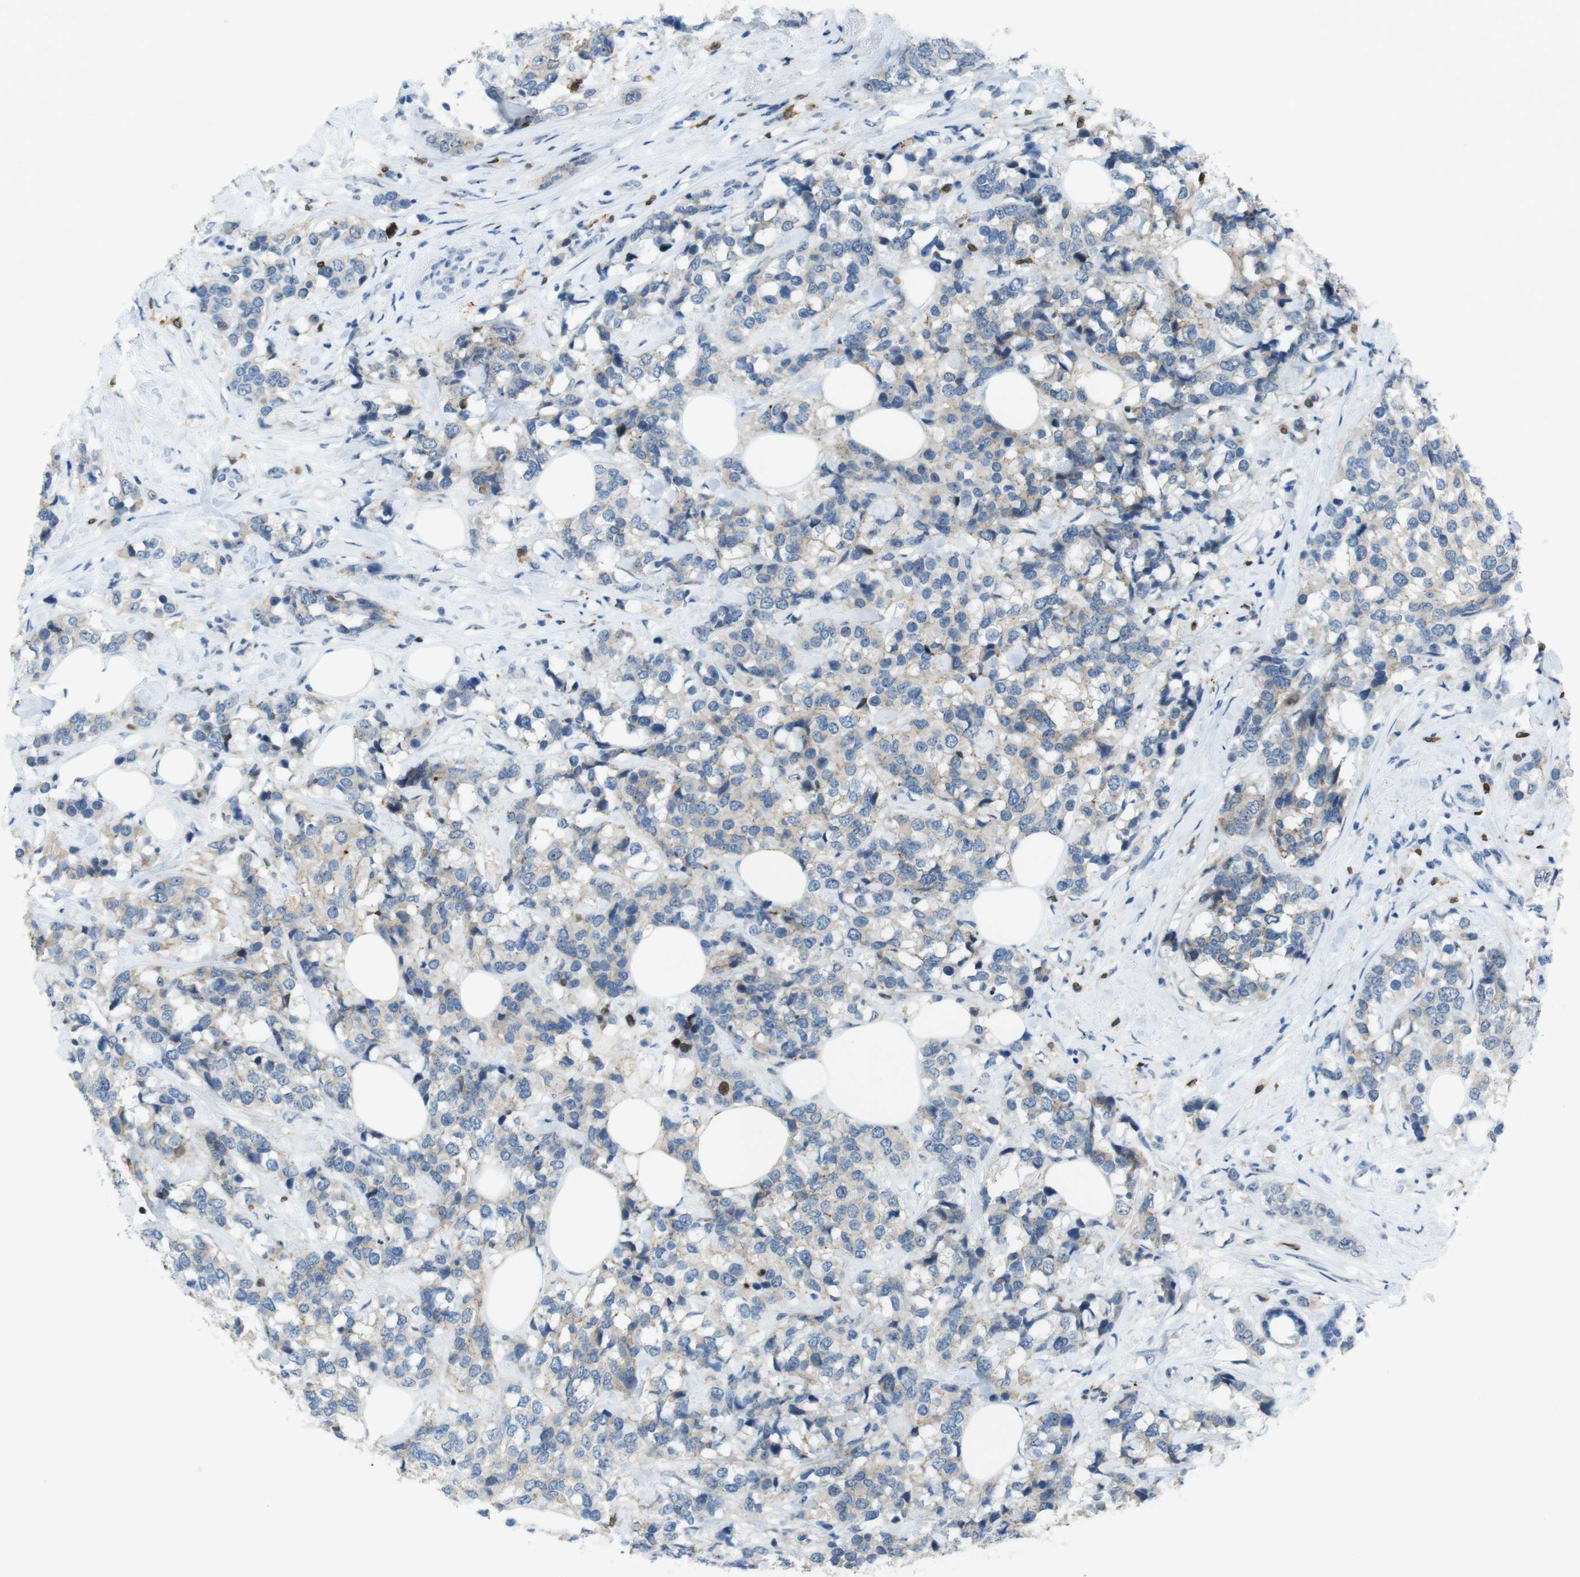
{"staining": {"intensity": "weak", "quantity": ">75%", "location": "cytoplasmic/membranous"}, "tissue": "breast cancer", "cell_type": "Tumor cells", "image_type": "cancer", "snomed": [{"axis": "morphology", "description": "Lobular carcinoma"}, {"axis": "topography", "description": "Breast"}], "caption": "Lobular carcinoma (breast) stained with DAB immunohistochemistry shows low levels of weak cytoplasmic/membranous staining in approximately >75% of tumor cells.", "gene": "TJP3", "patient": {"sex": "female", "age": 59}}